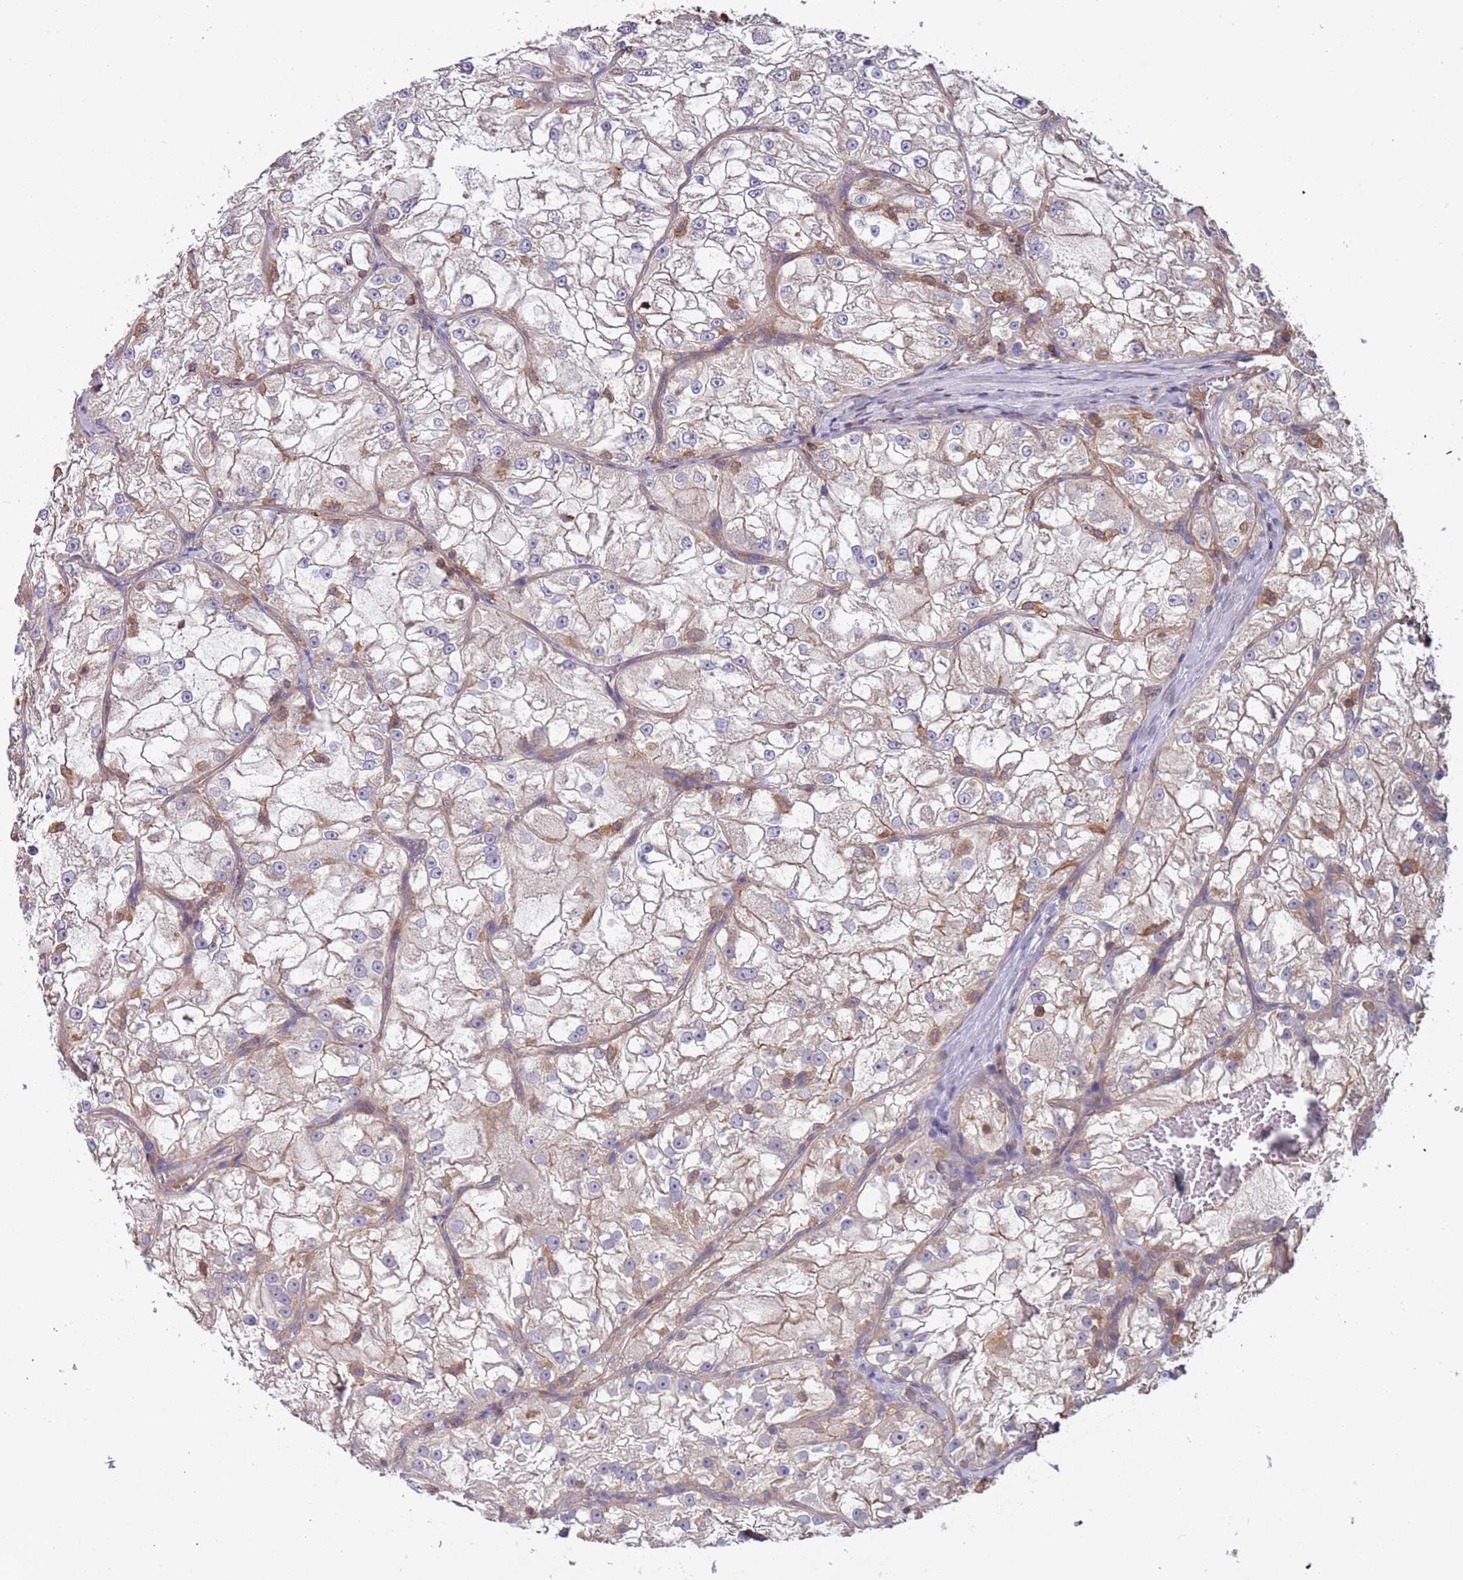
{"staining": {"intensity": "negative", "quantity": "none", "location": "none"}, "tissue": "renal cancer", "cell_type": "Tumor cells", "image_type": "cancer", "snomed": [{"axis": "morphology", "description": "Adenocarcinoma, NOS"}, {"axis": "topography", "description": "Kidney"}], "caption": "DAB (3,3'-diaminobenzidine) immunohistochemical staining of adenocarcinoma (renal) reveals no significant staining in tumor cells.", "gene": "SYT4", "patient": {"sex": "female", "age": 72}}